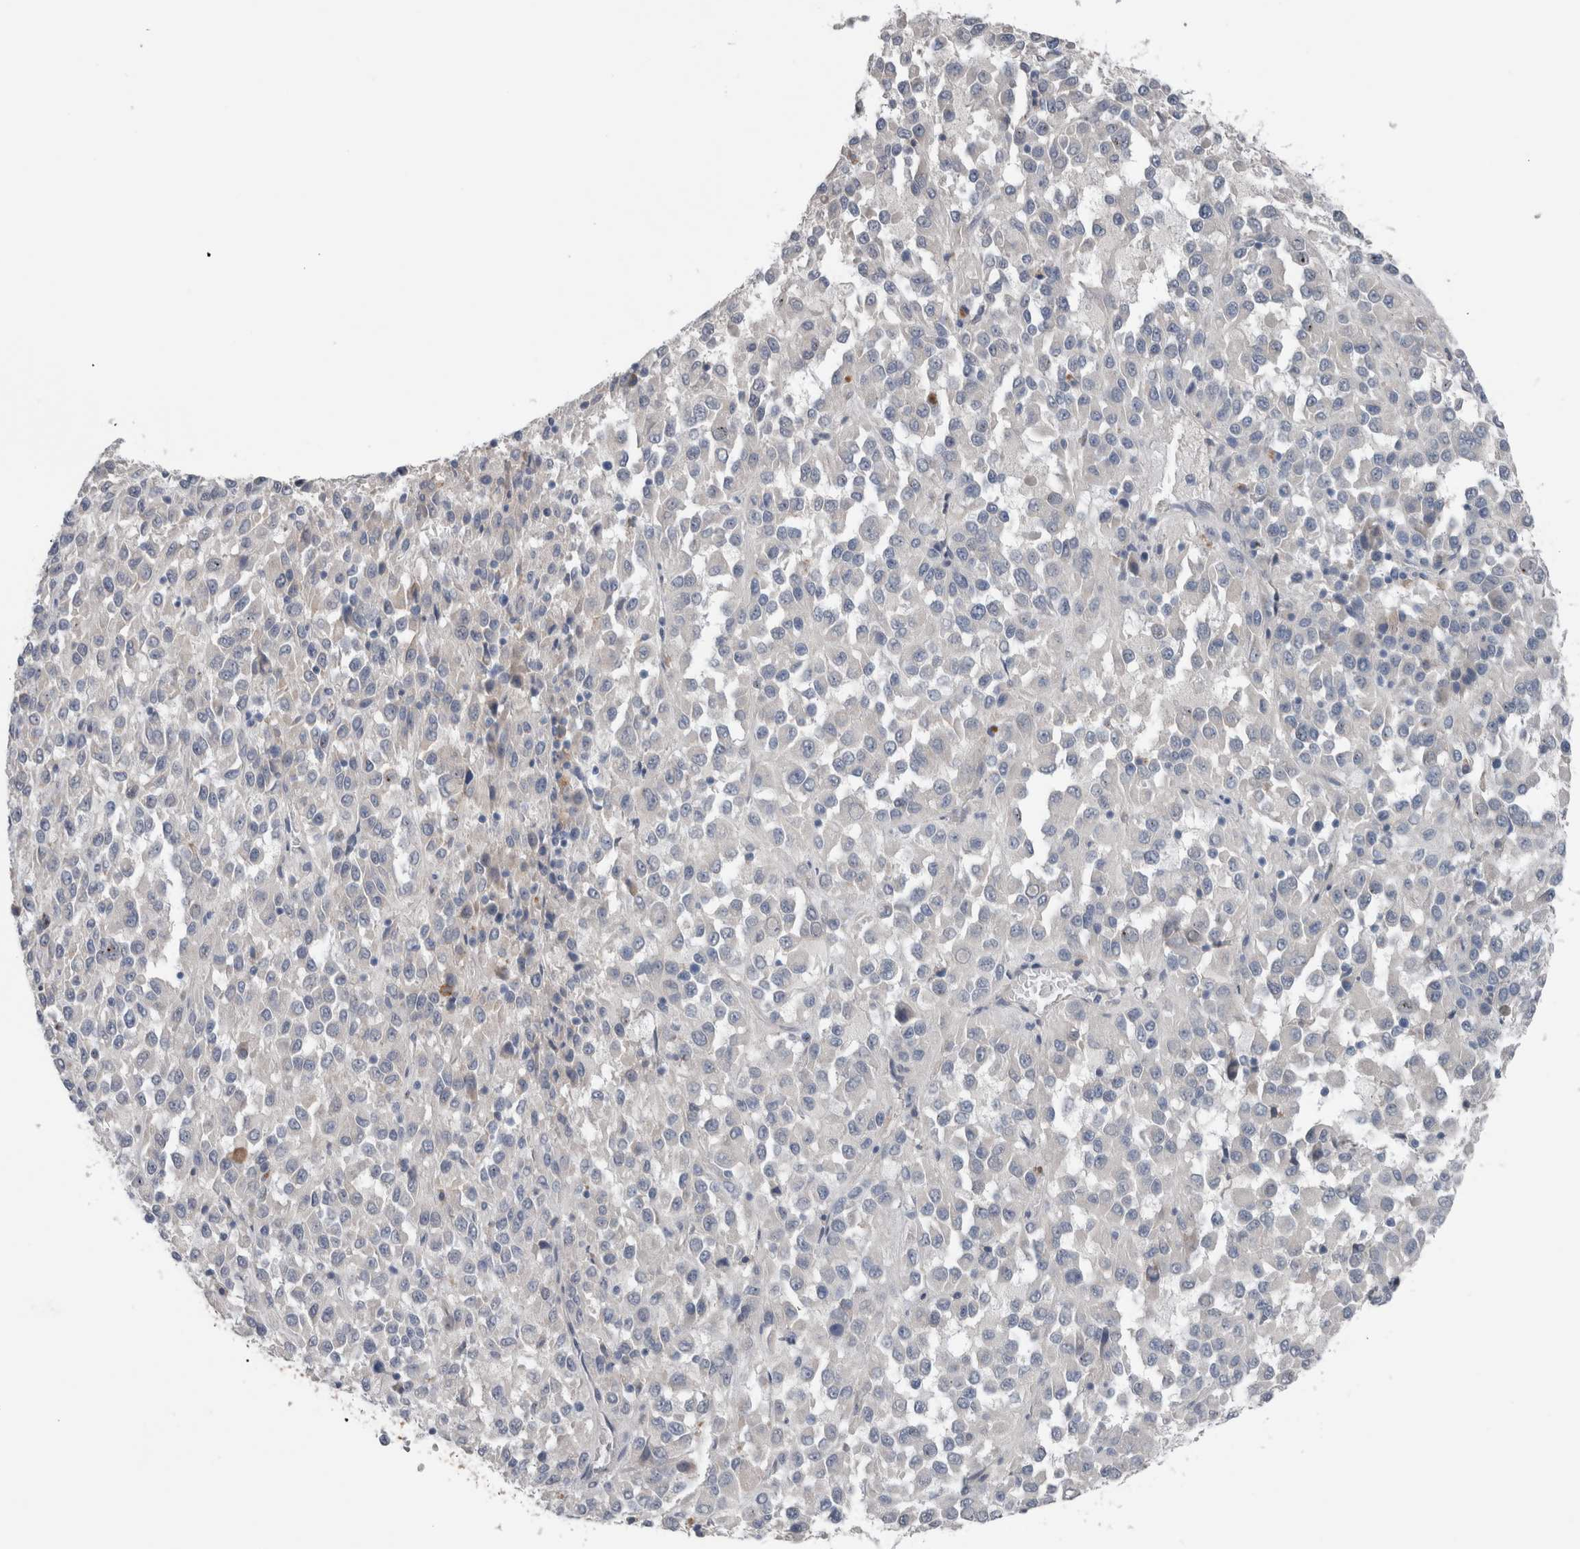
{"staining": {"intensity": "negative", "quantity": "none", "location": "none"}, "tissue": "melanoma", "cell_type": "Tumor cells", "image_type": "cancer", "snomed": [{"axis": "morphology", "description": "Malignant melanoma, Metastatic site"}, {"axis": "topography", "description": "Lung"}], "caption": "High magnification brightfield microscopy of malignant melanoma (metastatic site) stained with DAB (brown) and counterstained with hematoxylin (blue): tumor cells show no significant staining. Nuclei are stained in blue.", "gene": "CRNN", "patient": {"sex": "male", "age": 64}}